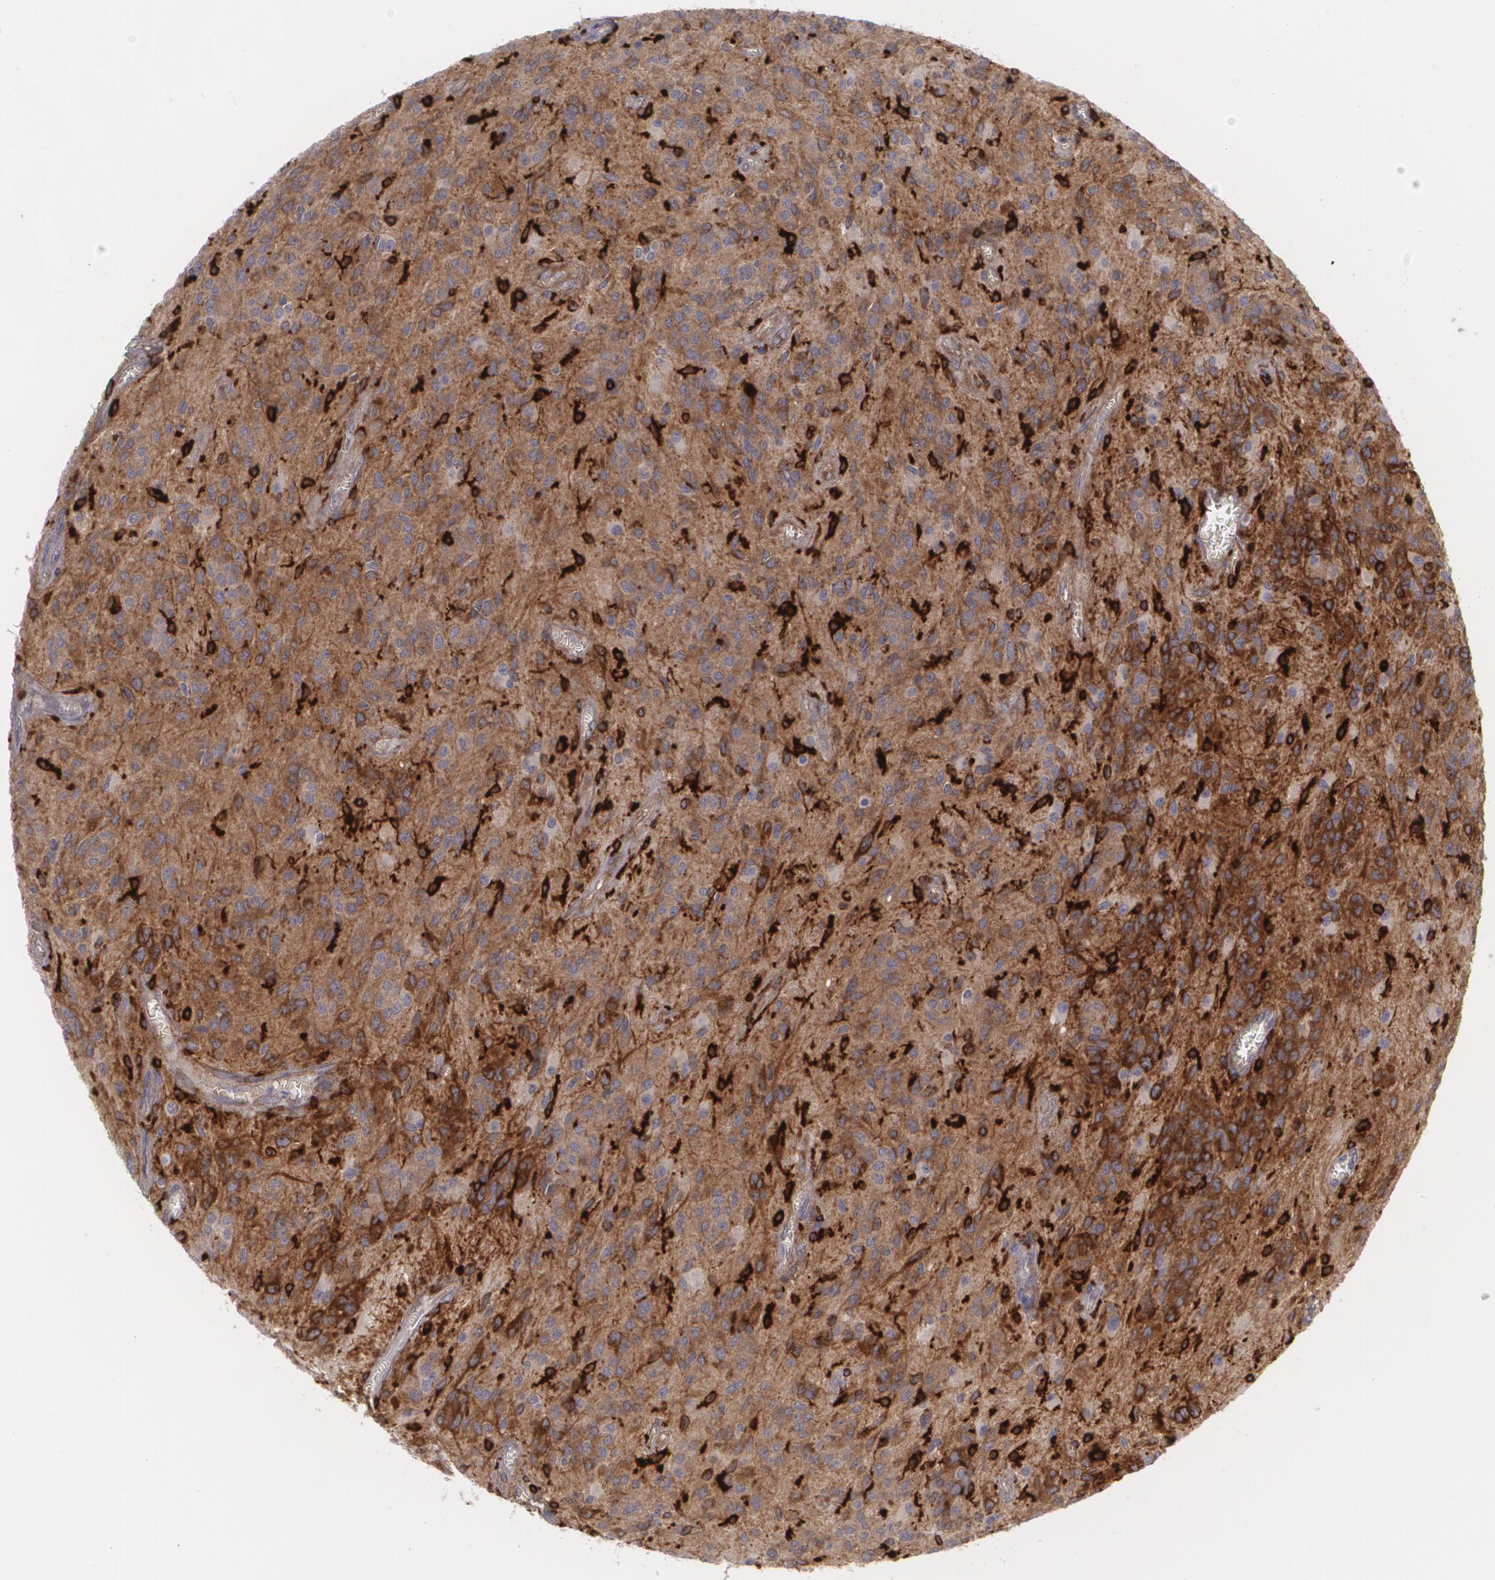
{"staining": {"intensity": "strong", "quantity": ">75%", "location": "cytoplasmic/membranous"}, "tissue": "glioma", "cell_type": "Tumor cells", "image_type": "cancer", "snomed": [{"axis": "morphology", "description": "Glioma, malignant, Low grade"}, {"axis": "topography", "description": "Brain"}], "caption": "Brown immunohistochemical staining in malignant low-grade glioma exhibits strong cytoplasmic/membranous expression in about >75% of tumor cells.", "gene": "BIN1", "patient": {"sex": "female", "age": 15}}